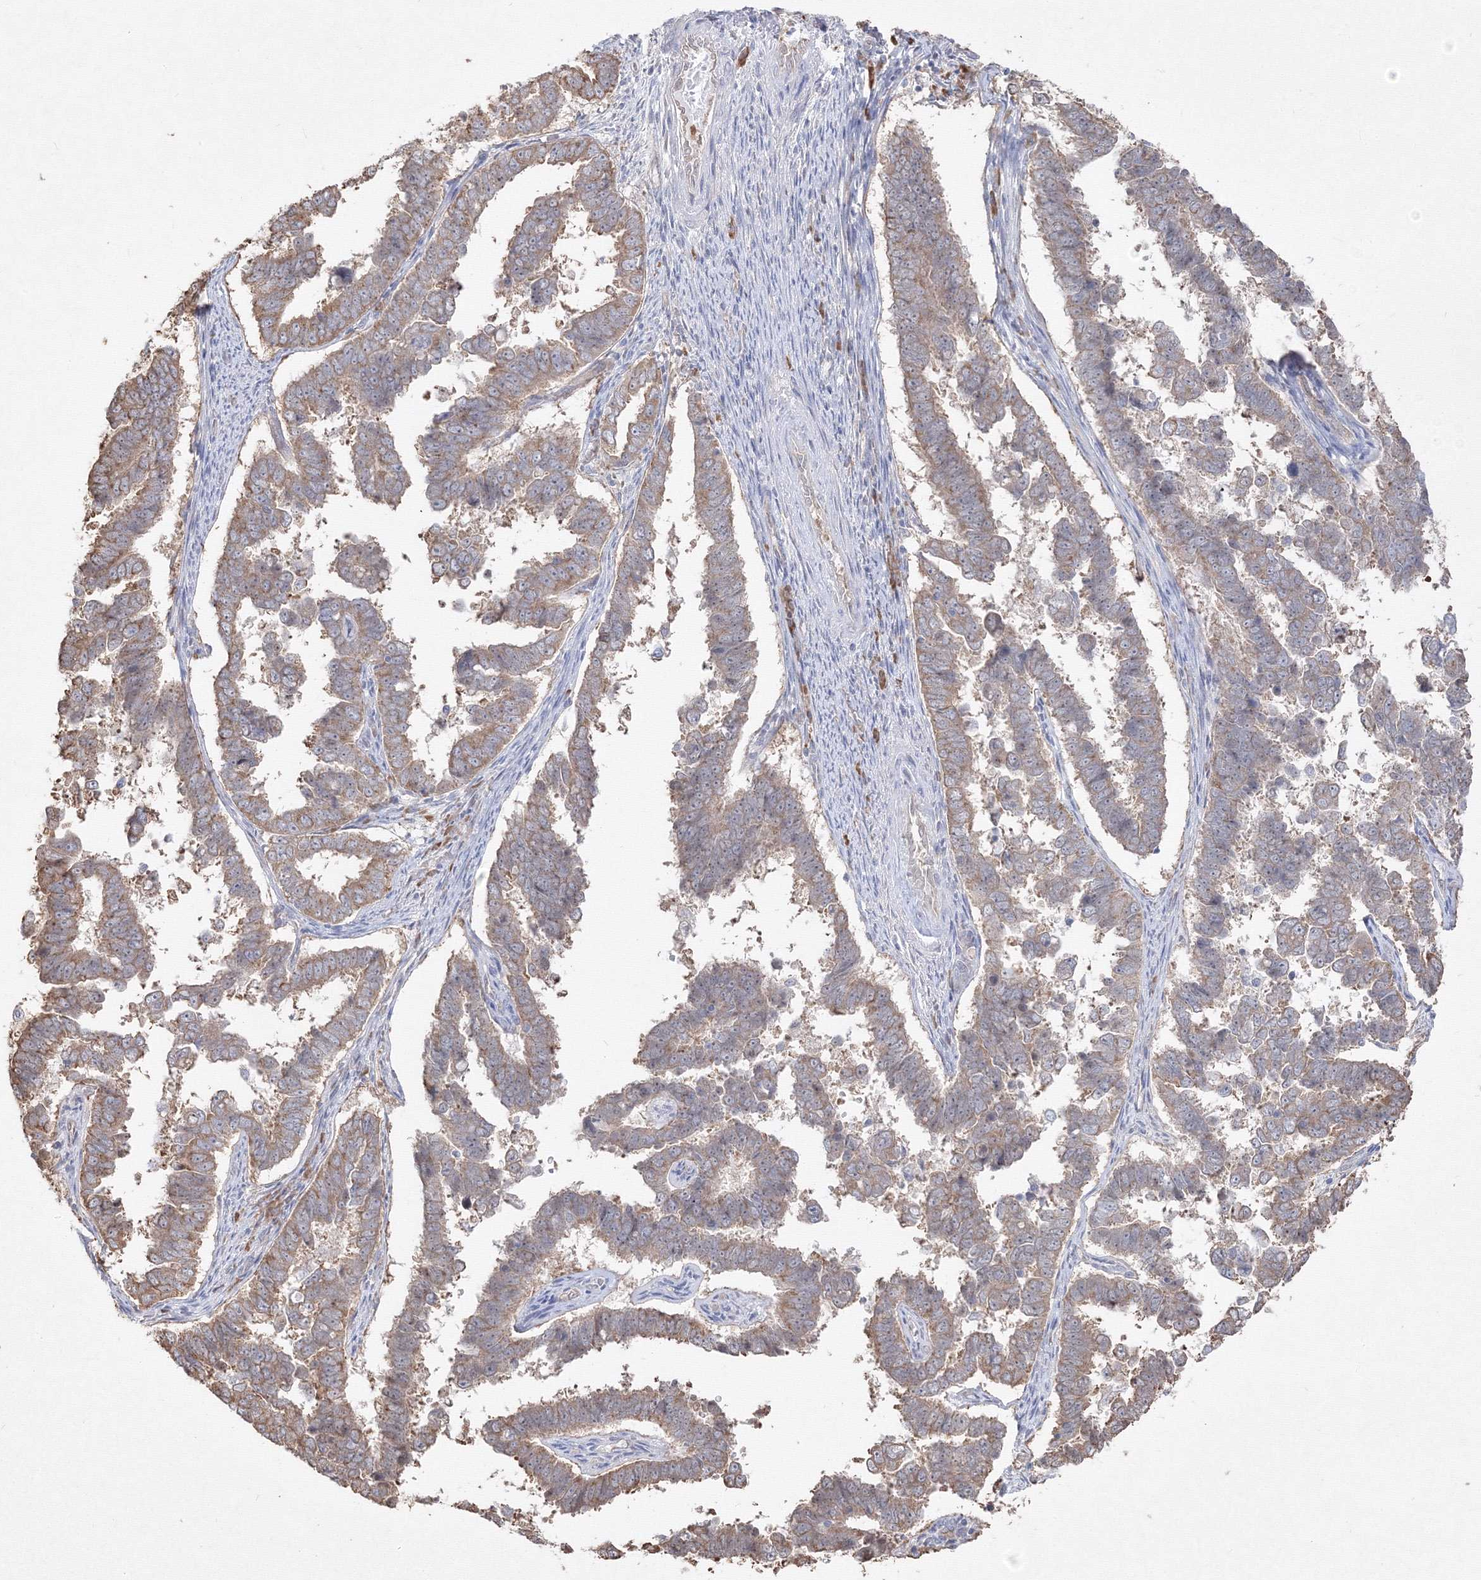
{"staining": {"intensity": "moderate", "quantity": ">75%", "location": "cytoplasmic/membranous"}, "tissue": "endometrial cancer", "cell_type": "Tumor cells", "image_type": "cancer", "snomed": [{"axis": "morphology", "description": "Adenocarcinoma, NOS"}, {"axis": "topography", "description": "Endometrium"}], "caption": "Protein staining of endometrial adenocarcinoma tissue demonstrates moderate cytoplasmic/membranous staining in approximately >75% of tumor cells. Nuclei are stained in blue.", "gene": "FBXL8", "patient": {"sex": "female", "age": 75}}